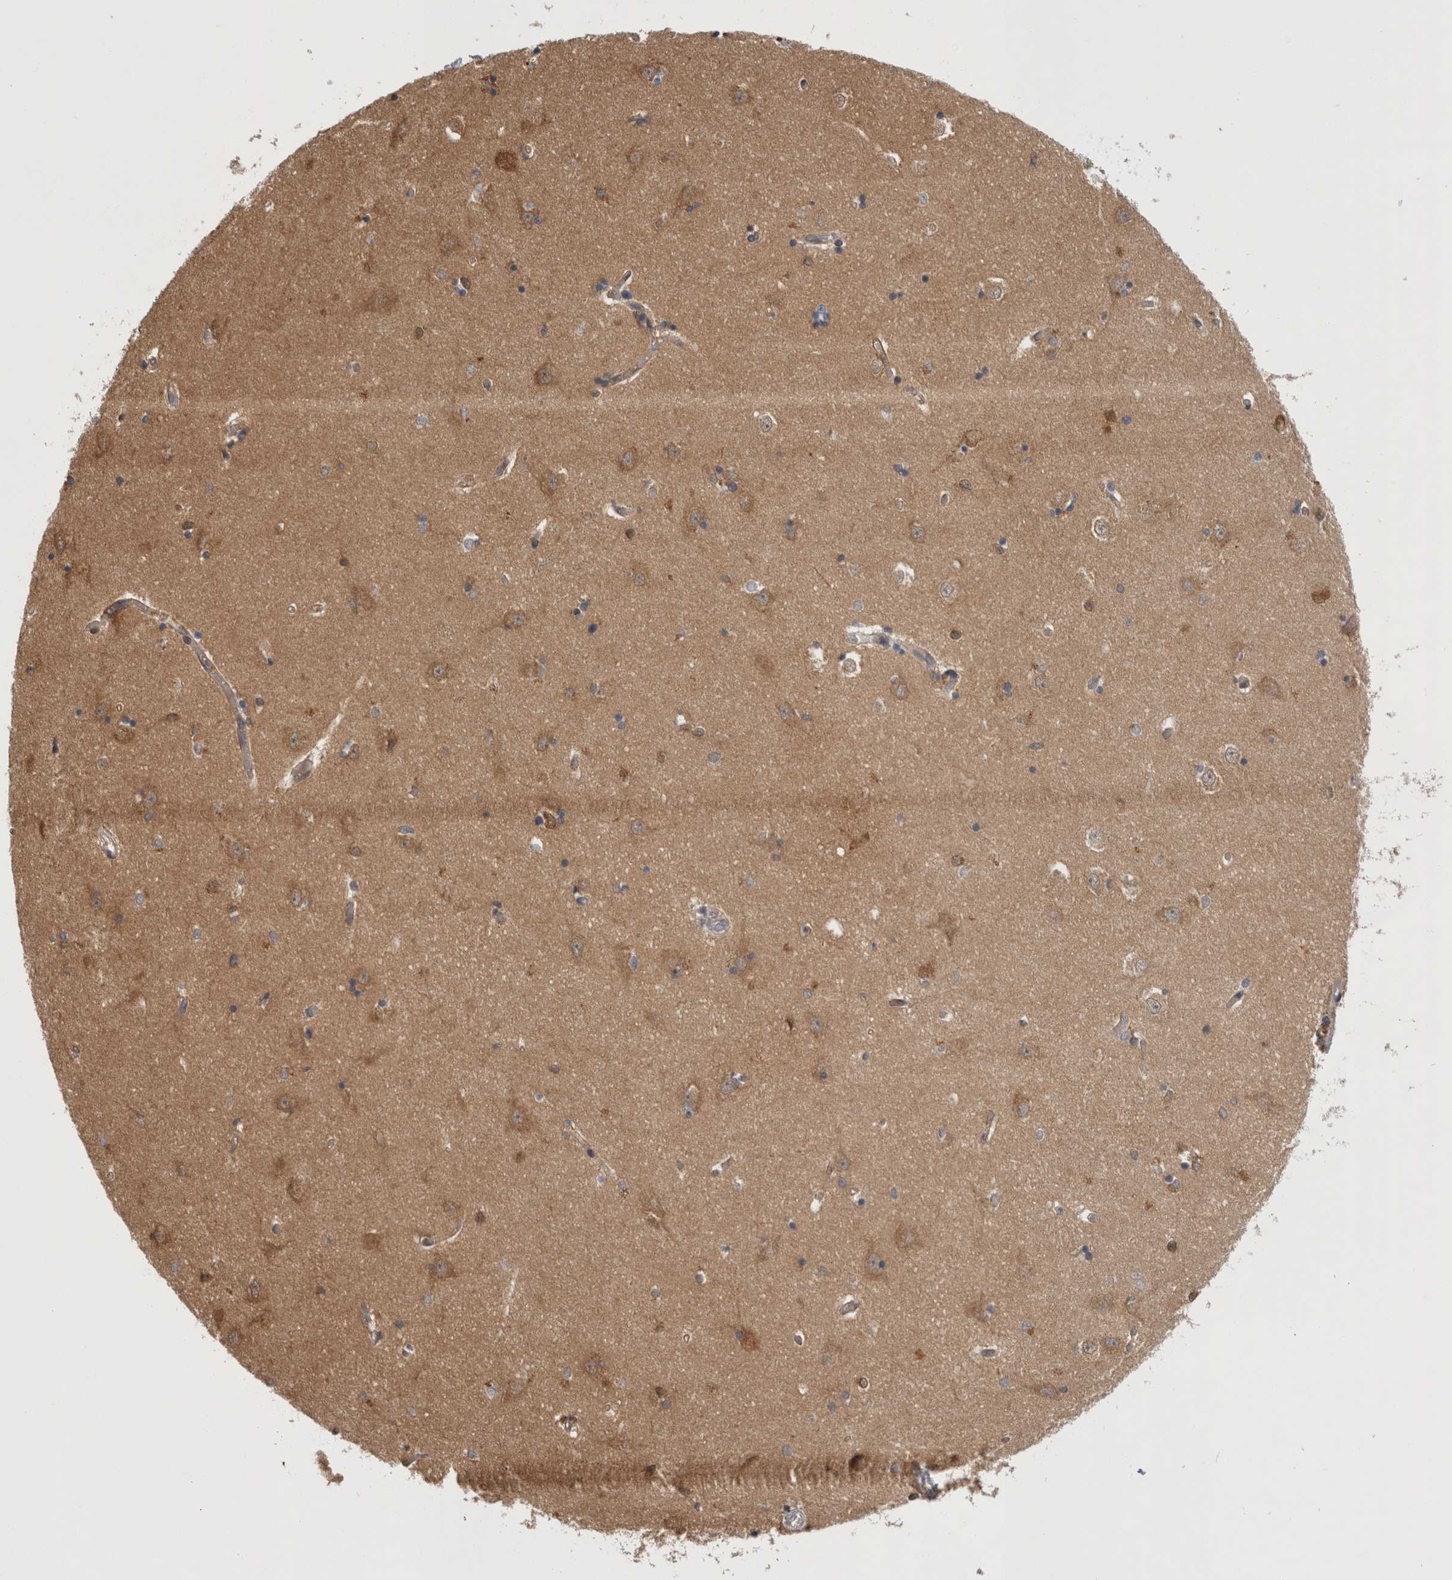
{"staining": {"intensity": "negative", "quantity": "none", "location": "none"}, "tissue": "hippocampus", "cell_type": "Glial cells", "image_type": "normal", "snomed": [{"axis": "morphology", "description": "Normal tissue, NOS"}, {"axis": "topography", "description": "Hippocampus"}], "caption": "Immunohistochemistry (IHC) micrograph of unremarkable hippocampus: human hippocampus stained with DAB (3,3'-diaminobenzidine) demonstrates no significant protein staining in glial cells.", "gene": "ASTN2", "patient": {"sex": "male", "age": 45}}